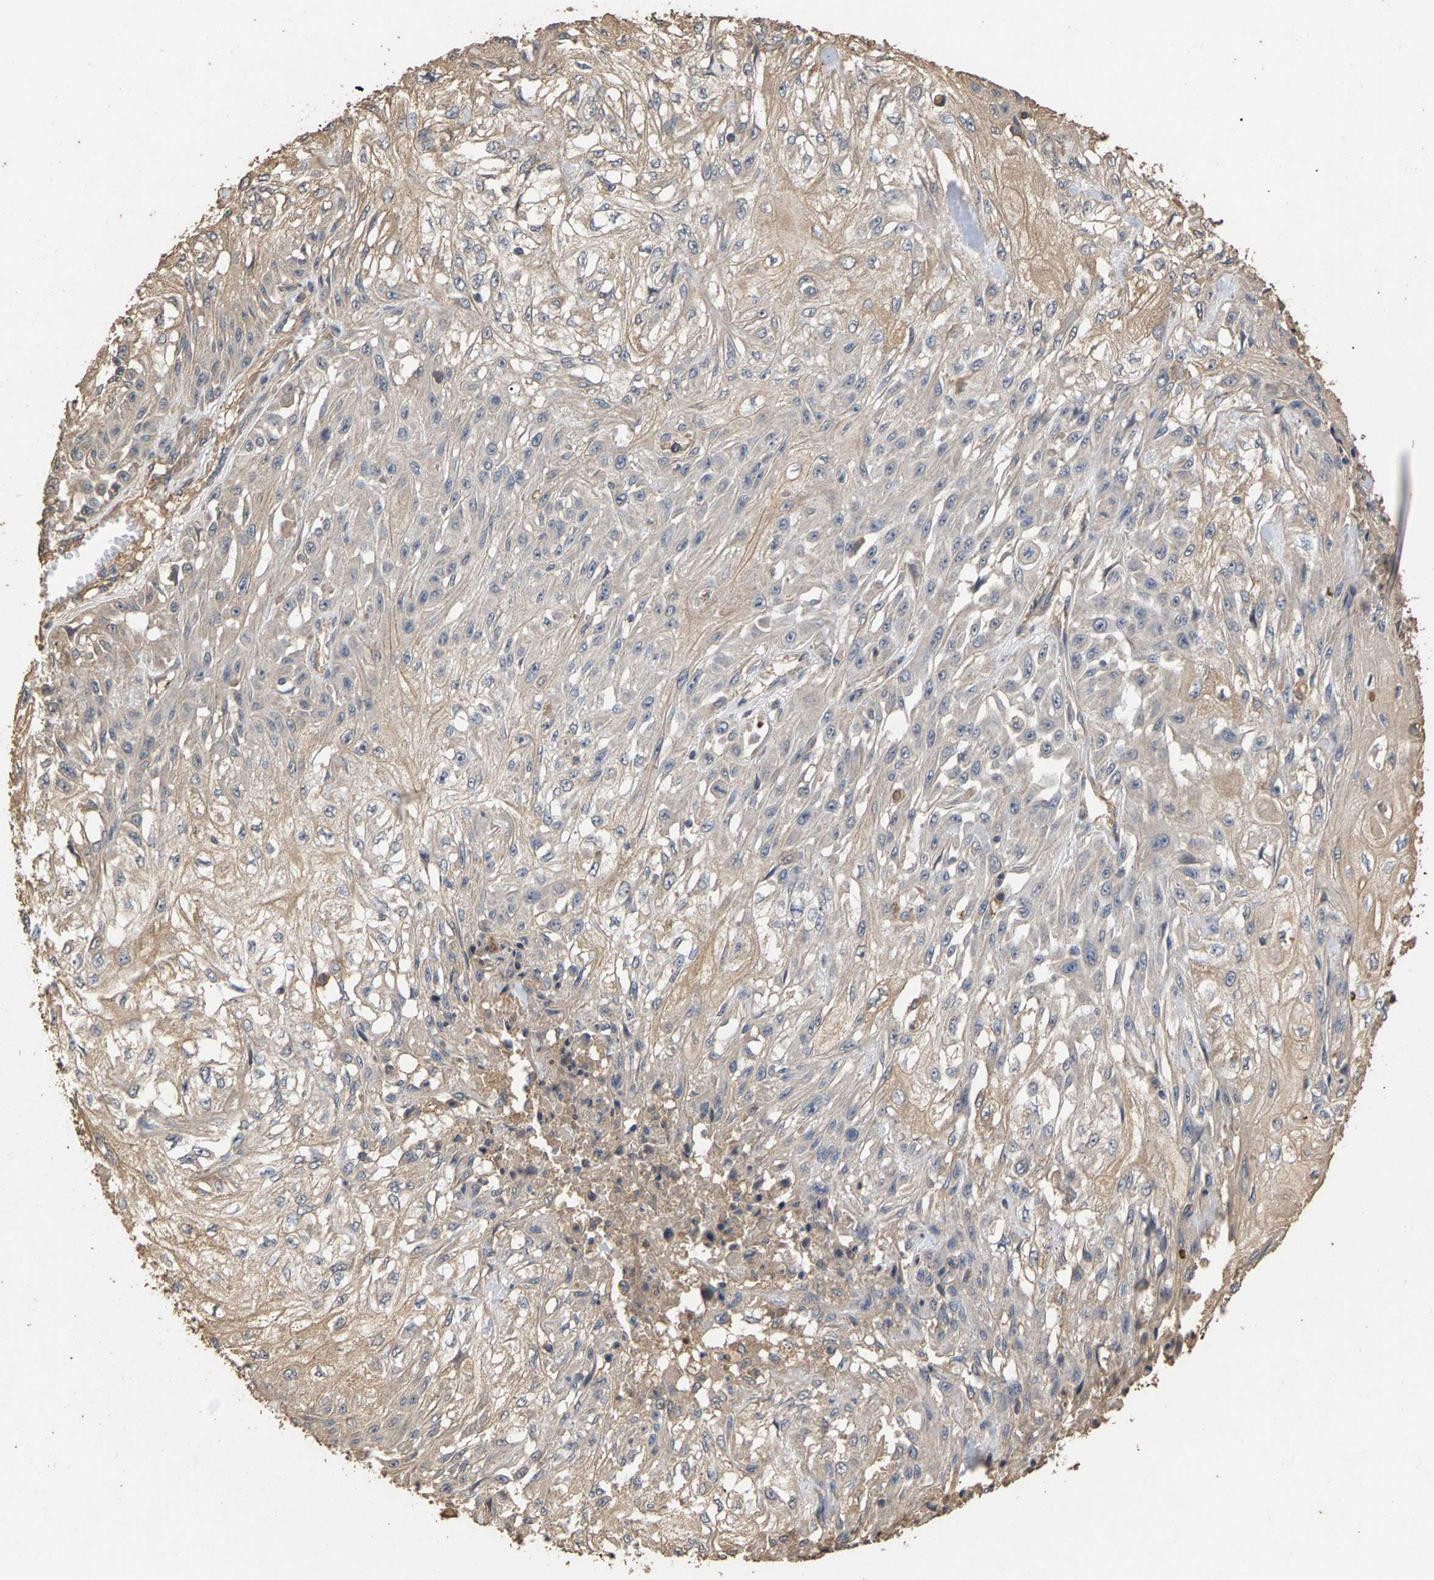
{"staining": {"intensity": "weak", "quantity": "<25%", "location": "cytoplasmic/membranous"}, "tissue": "skin cancer", "cell_type": "Tumor cells", "image_type": "cancer", "snomed": [{"axis": "morphology", "description": "Squamous cell carcinoma, NOS"}, {"axis": "morphology", "description": "Squamous cell carcinoma, metastatic, NOS"}, {"axis": "topography", "description": "Skin"}, {"axis": "topography", "description": "Lymph node"}], "caption": "Immunohistochemical staining of skin cancer (metastatic squamous cell carcinoma) reveals no significant positivity in tumor cells.", "gene": "HTRA3", "patient": {"sex": "male", "age": 75}}